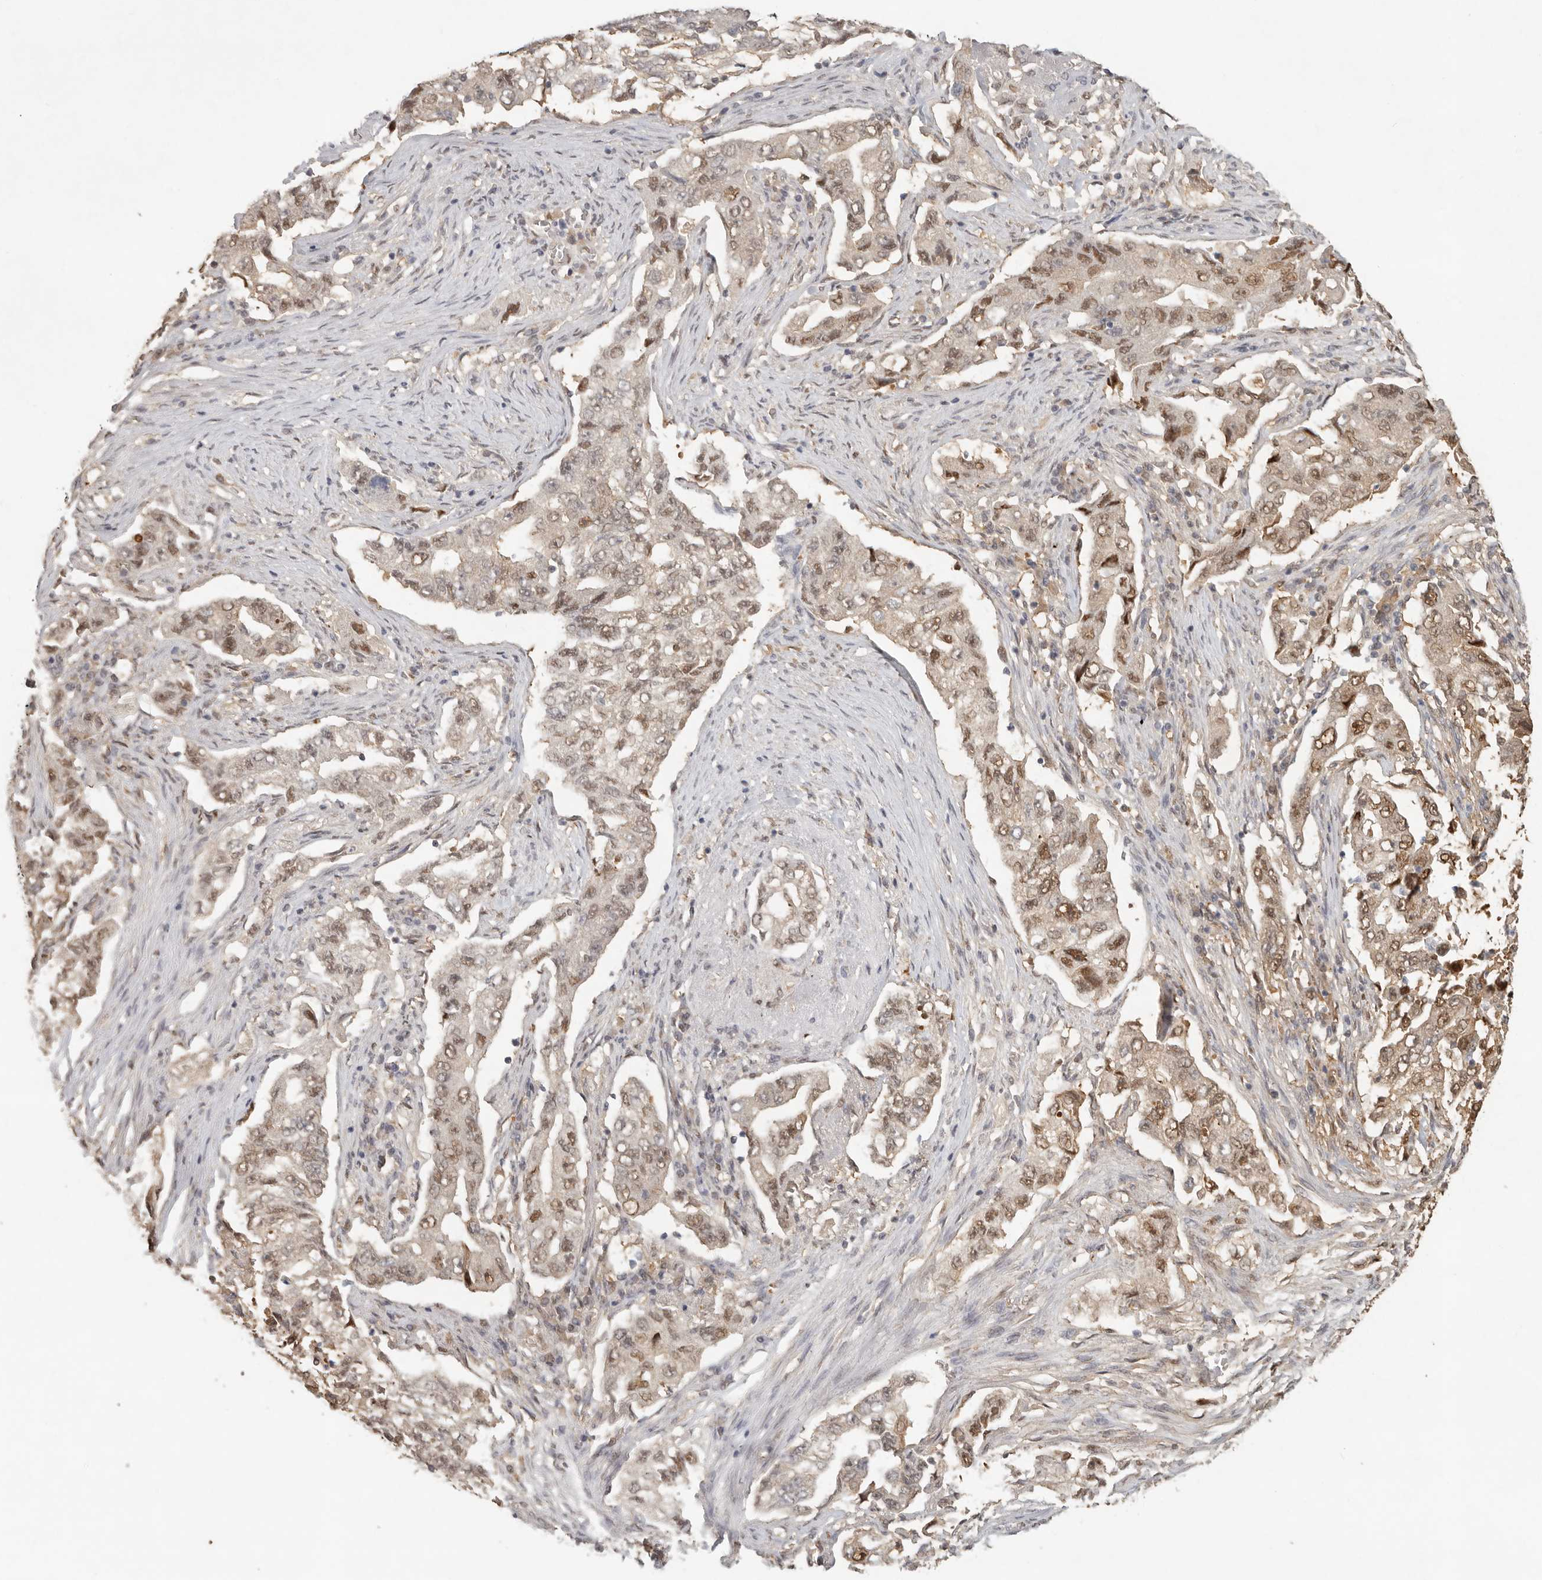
{"staining": {"intensity": "moderate", "quantity": ">75%", "location": "nuclear"}, "tissue": "lung cancer", "cell_type": "Tumor cells", "image_type": "cancer", "snomed": [{"axis": "morphology", "description": "Adenocarcinoma, NOS"}, {"axis": "topography", "description": "Lung"}], "caption": "IHC of human lung cancer (adenocarcinoma) displays medium levels of moderate nuclear staining in approximately >75% of tumor cells. (Stains: DAB (3,3'-diaminobenzidine) in brown, nuclei in blue, Microscopy: brightfield microscopy at high magnification).", "gene": "PSMA5", "patient": {"sex": "female", "age": 51}}